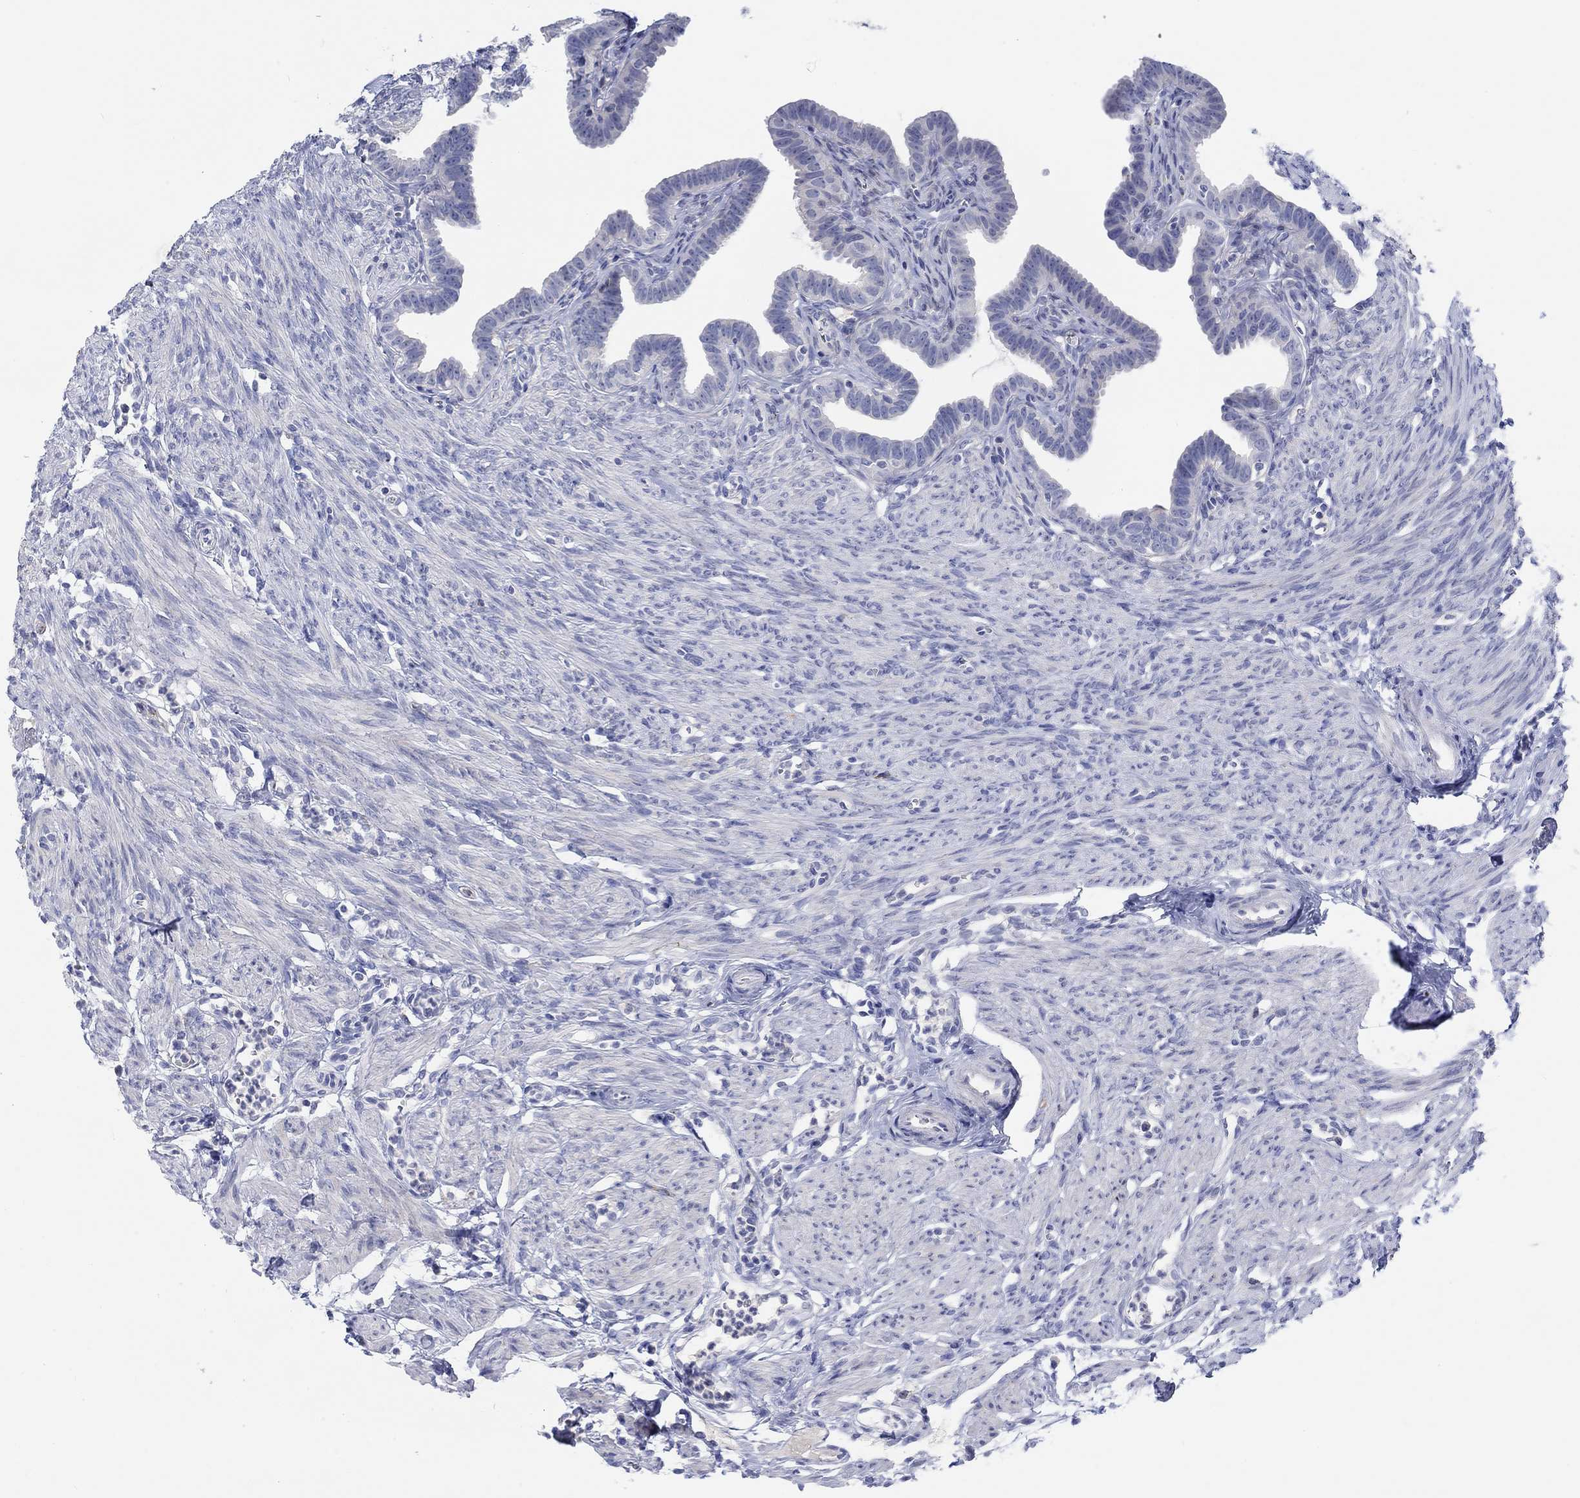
{"staining": {"intensity": "negative", "quantity": "none", "location": "none"}, "tissue": "fallopian tube", "cell_type": "Glandular cells", "image_type": "normal", "snomed": [{"axis": "morphology", "description": "Normal tissue, NOS"}, {"axis": "topography", "description": "Fallopian tube"}, {"axis": "topography", "description": "Ovary"}], "caption": "Micrograph shows no protein positivity in glandular cells of unremarkable fallopian tube. (IHC, brightfield microscopy, high magnification).", "gene": "NAV3", "patient": {"sex": "female", "age": 33}}